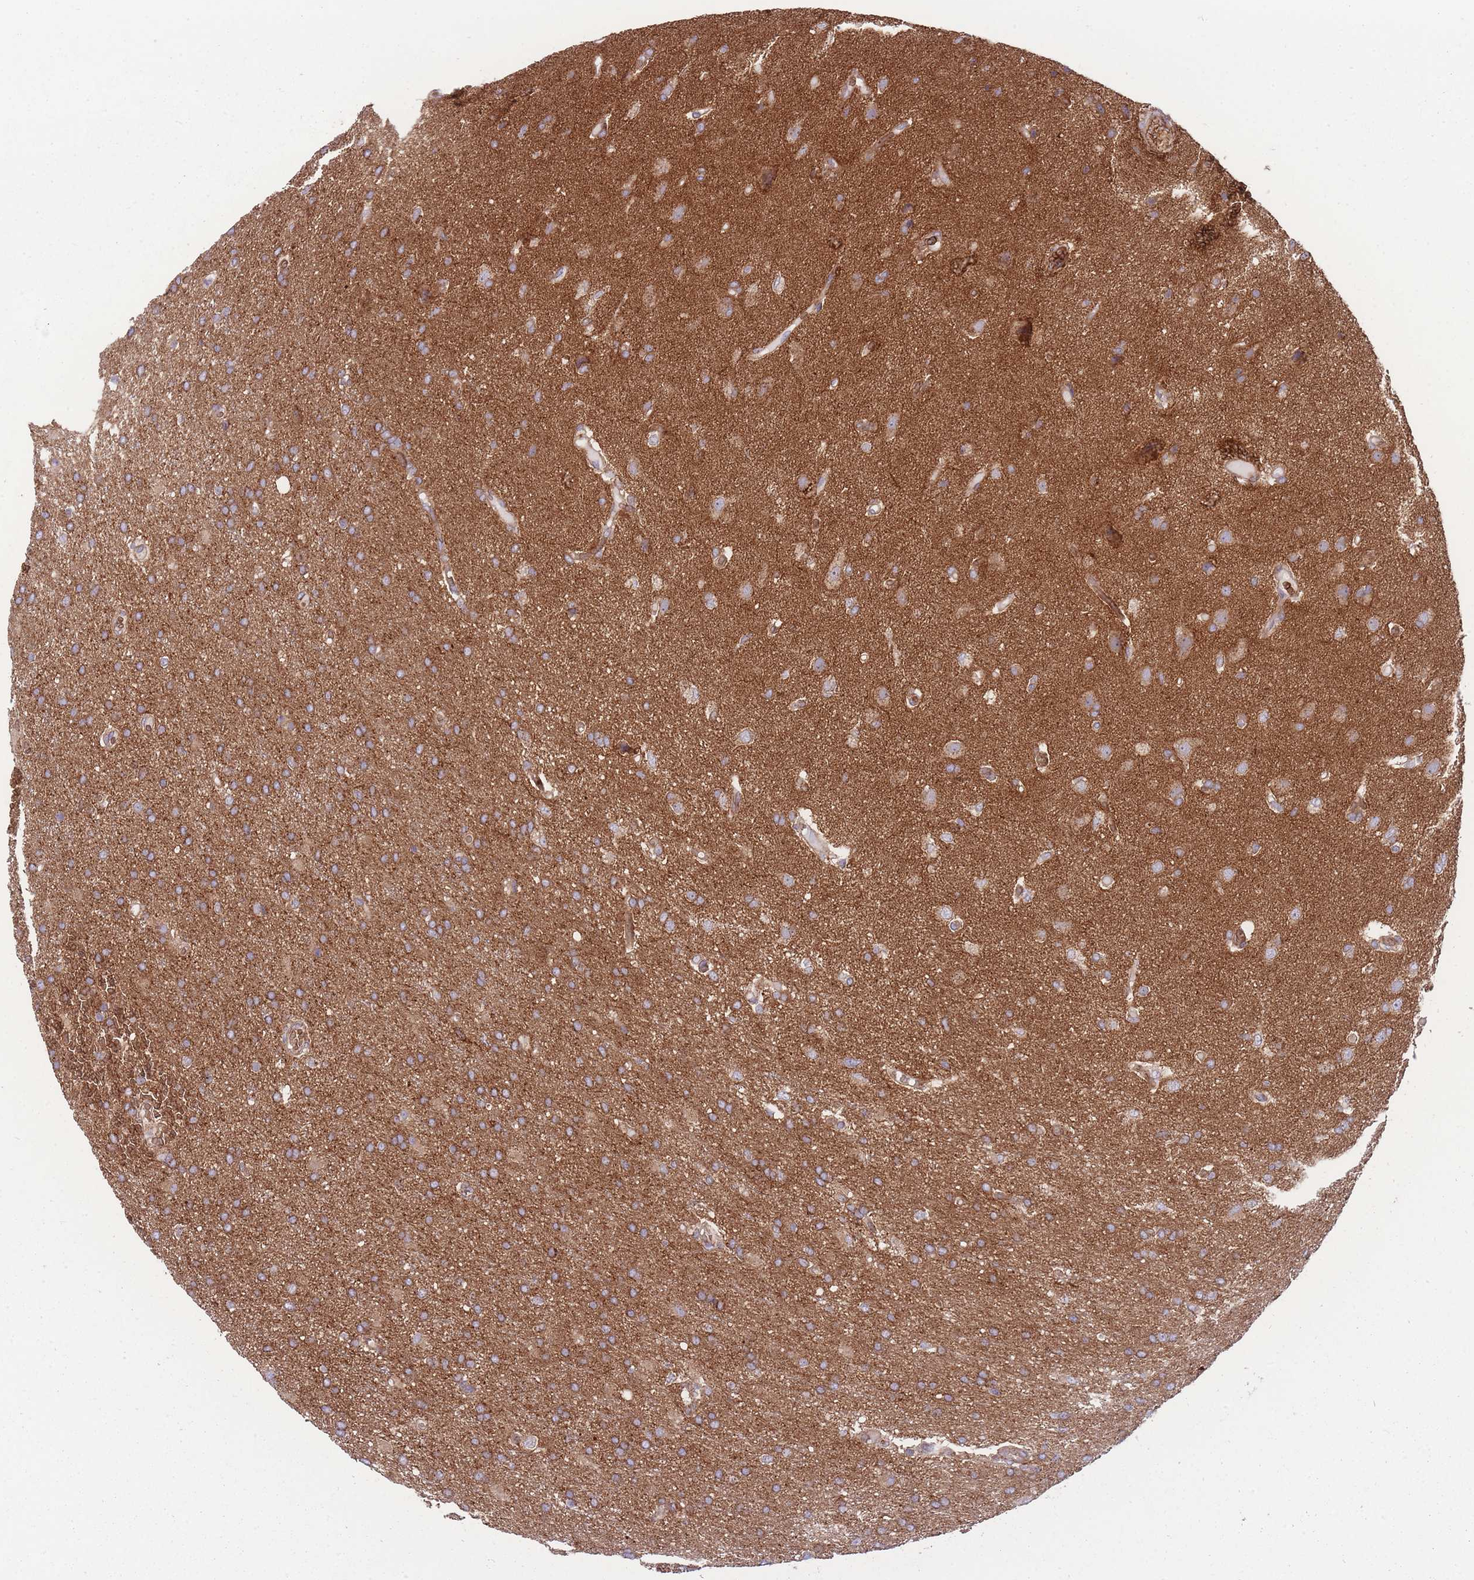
{"staining": {"intensity": "moderate", "quantity": ">75%", "location": "cytoplasmic/membranous"}, "tissue": "glioma", "cell_type": "Tumor cells", "image_type": "cancer", "snomed": [{"axis": "morphology", "description": "Glioma, malignant, High grade"}, {"axis": "topography", "description": "Brain"}], "caption": "Protein expression analysis of human malignant glioma (high-grade) reveals moderate cytoplasmic/membranous staining in about >75% of tumor cells.", "gene": "ANKRD10", "patient": {"sex": "female", "age": 74}}